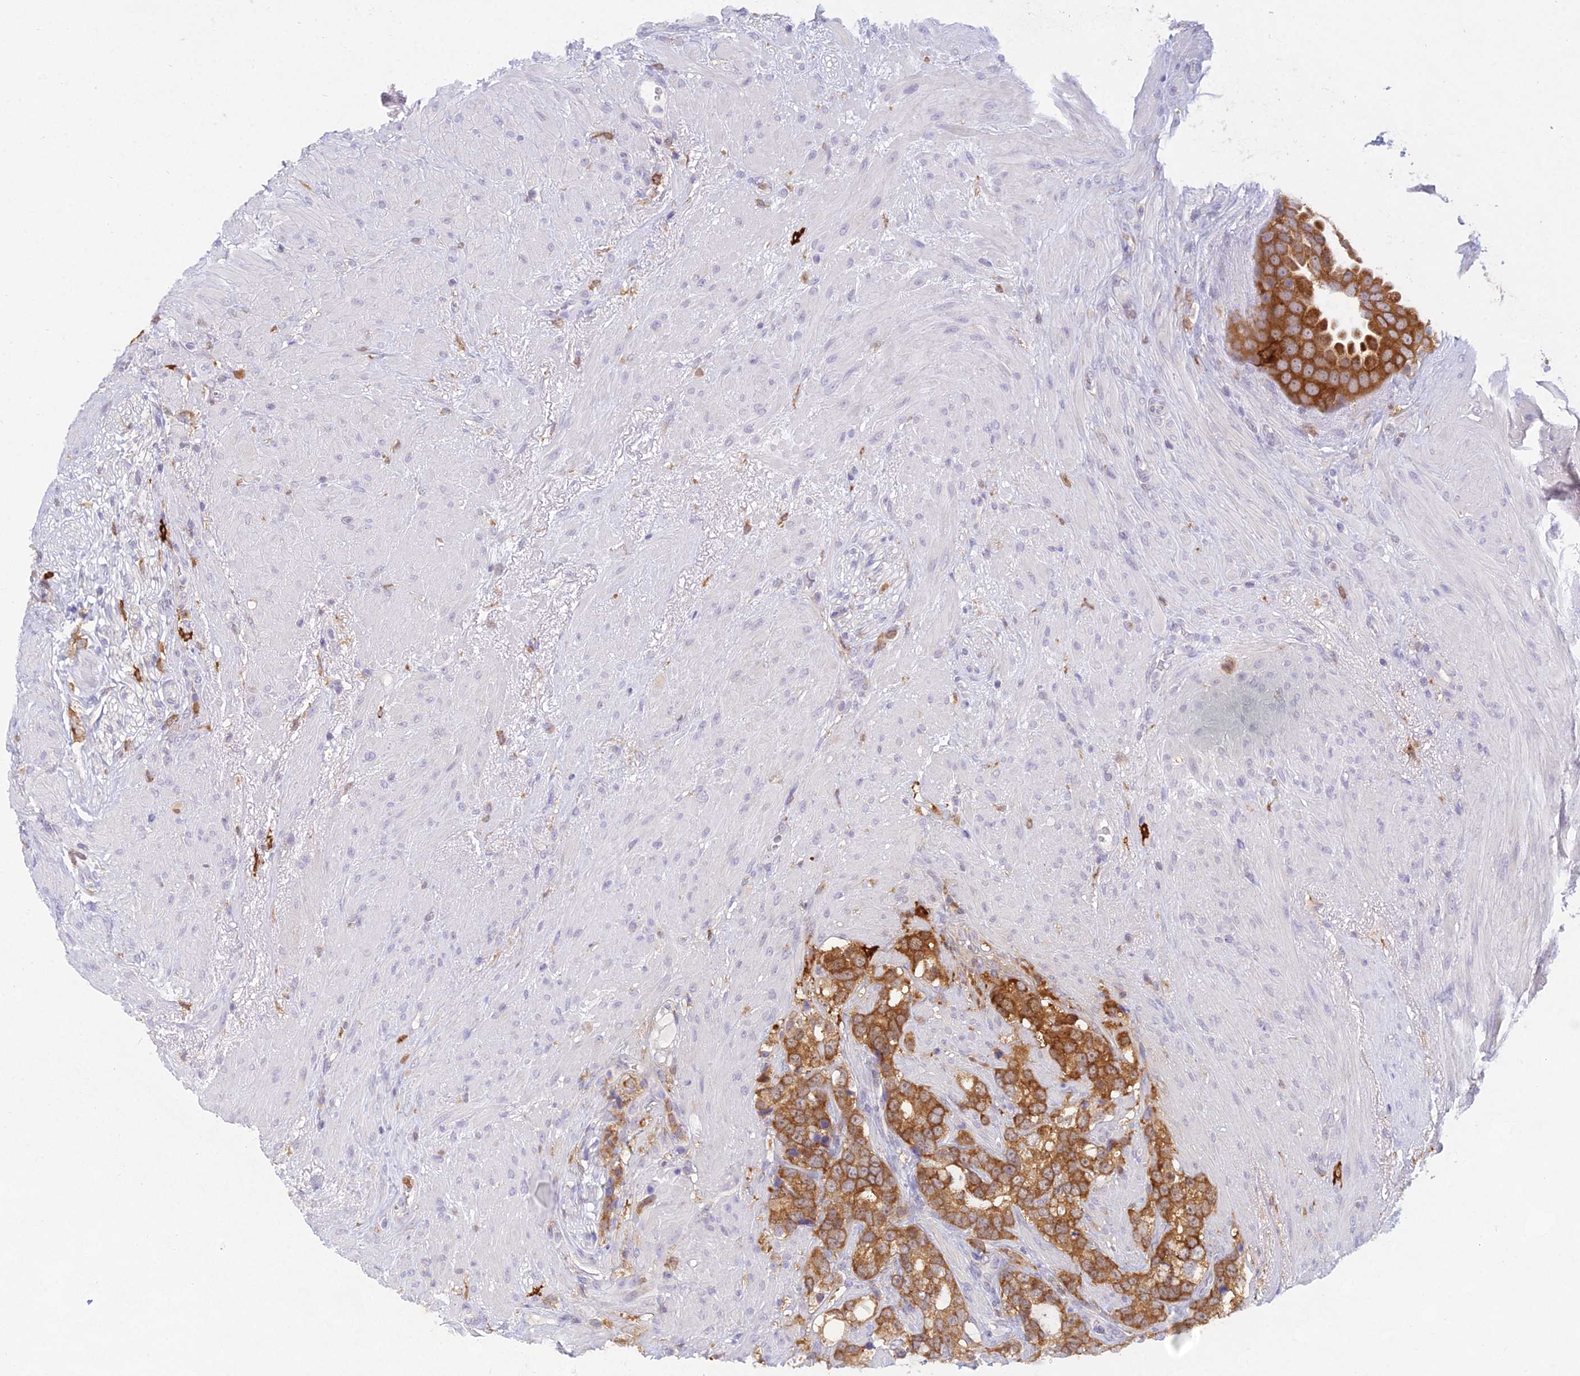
{"staining": {"intensity": "strong", "quantity": ">75%", "location": "cytoplasmic/membranous"}, "tissue": "prostate cancer", "cell_type": "Tumor cells", "image_type": "cancer", "snomed": [{"axis": "morphology", "description": "Adenocarcinoma, High grade"}, {"axis": "topography", "description": "Prostate"}], "caption": "Prostate cancer stained with a protein marker reveals strong staining in tumor cells.", "gene": "UBE2G1", "patient": {"sex": "male", "age": 74}}